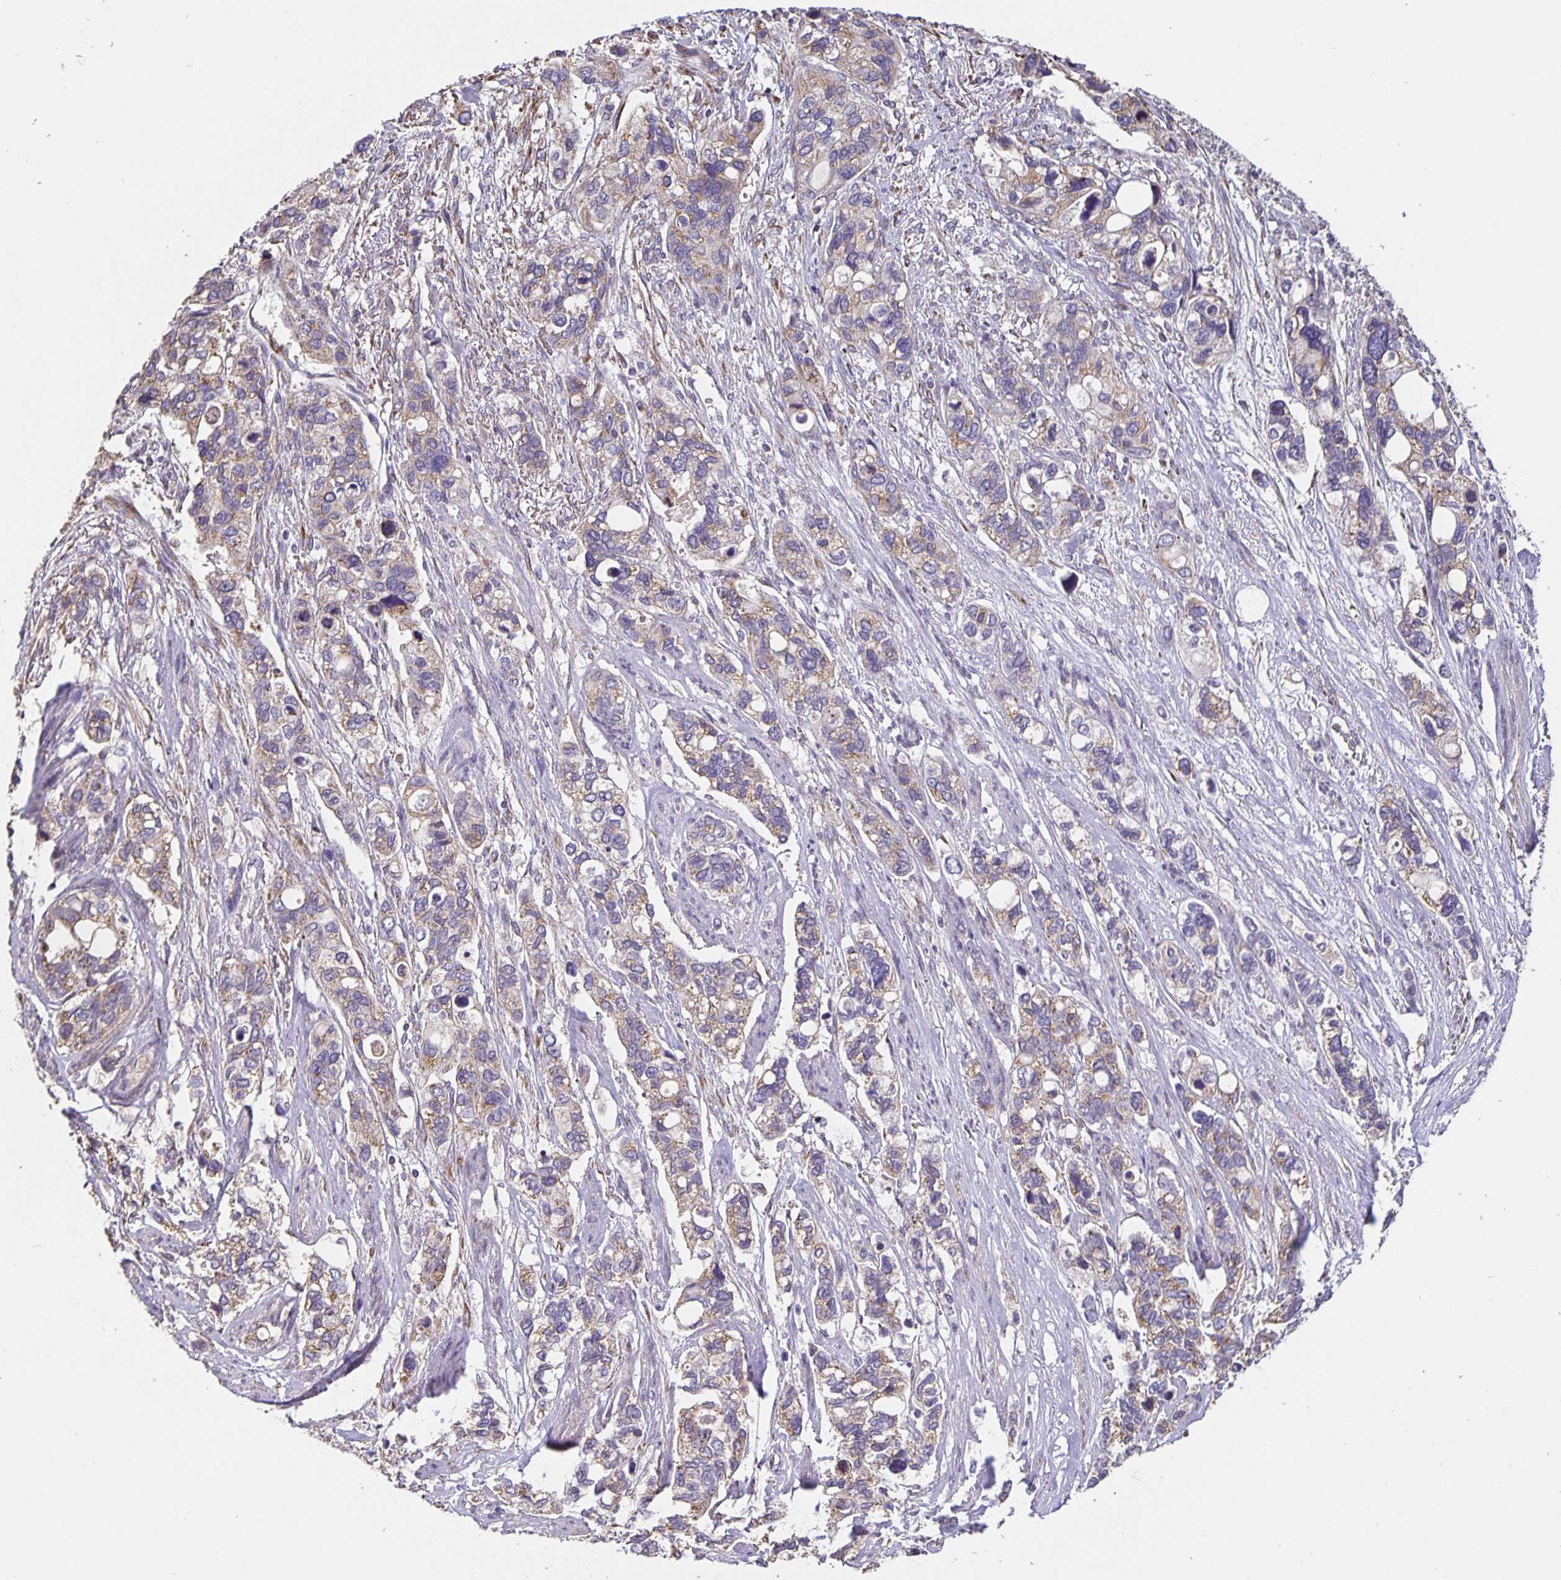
{"staining": {"intensity": "weak", "quantity": "25%-75%", "location": "cytoplasmic/membranous"}, "tissue": "stomach cancer", "cell_type": "Tumor cells", "image_type": "cancer", "snomed": [{"axis": "morphology", "description": "Adenocarcinoma, NOS"}, {"axis": "topography", "description": "Stomach, upper"}], "caption": "Stomach cancer (adenocarcinoma) was stained to show a protein in brown. There is low levels of weak cytoplasmic/membranous staining in about 25%-75% of tumor cells.", "gene": "TMEM71", "patient": {"sex": "female", "age": 81}}